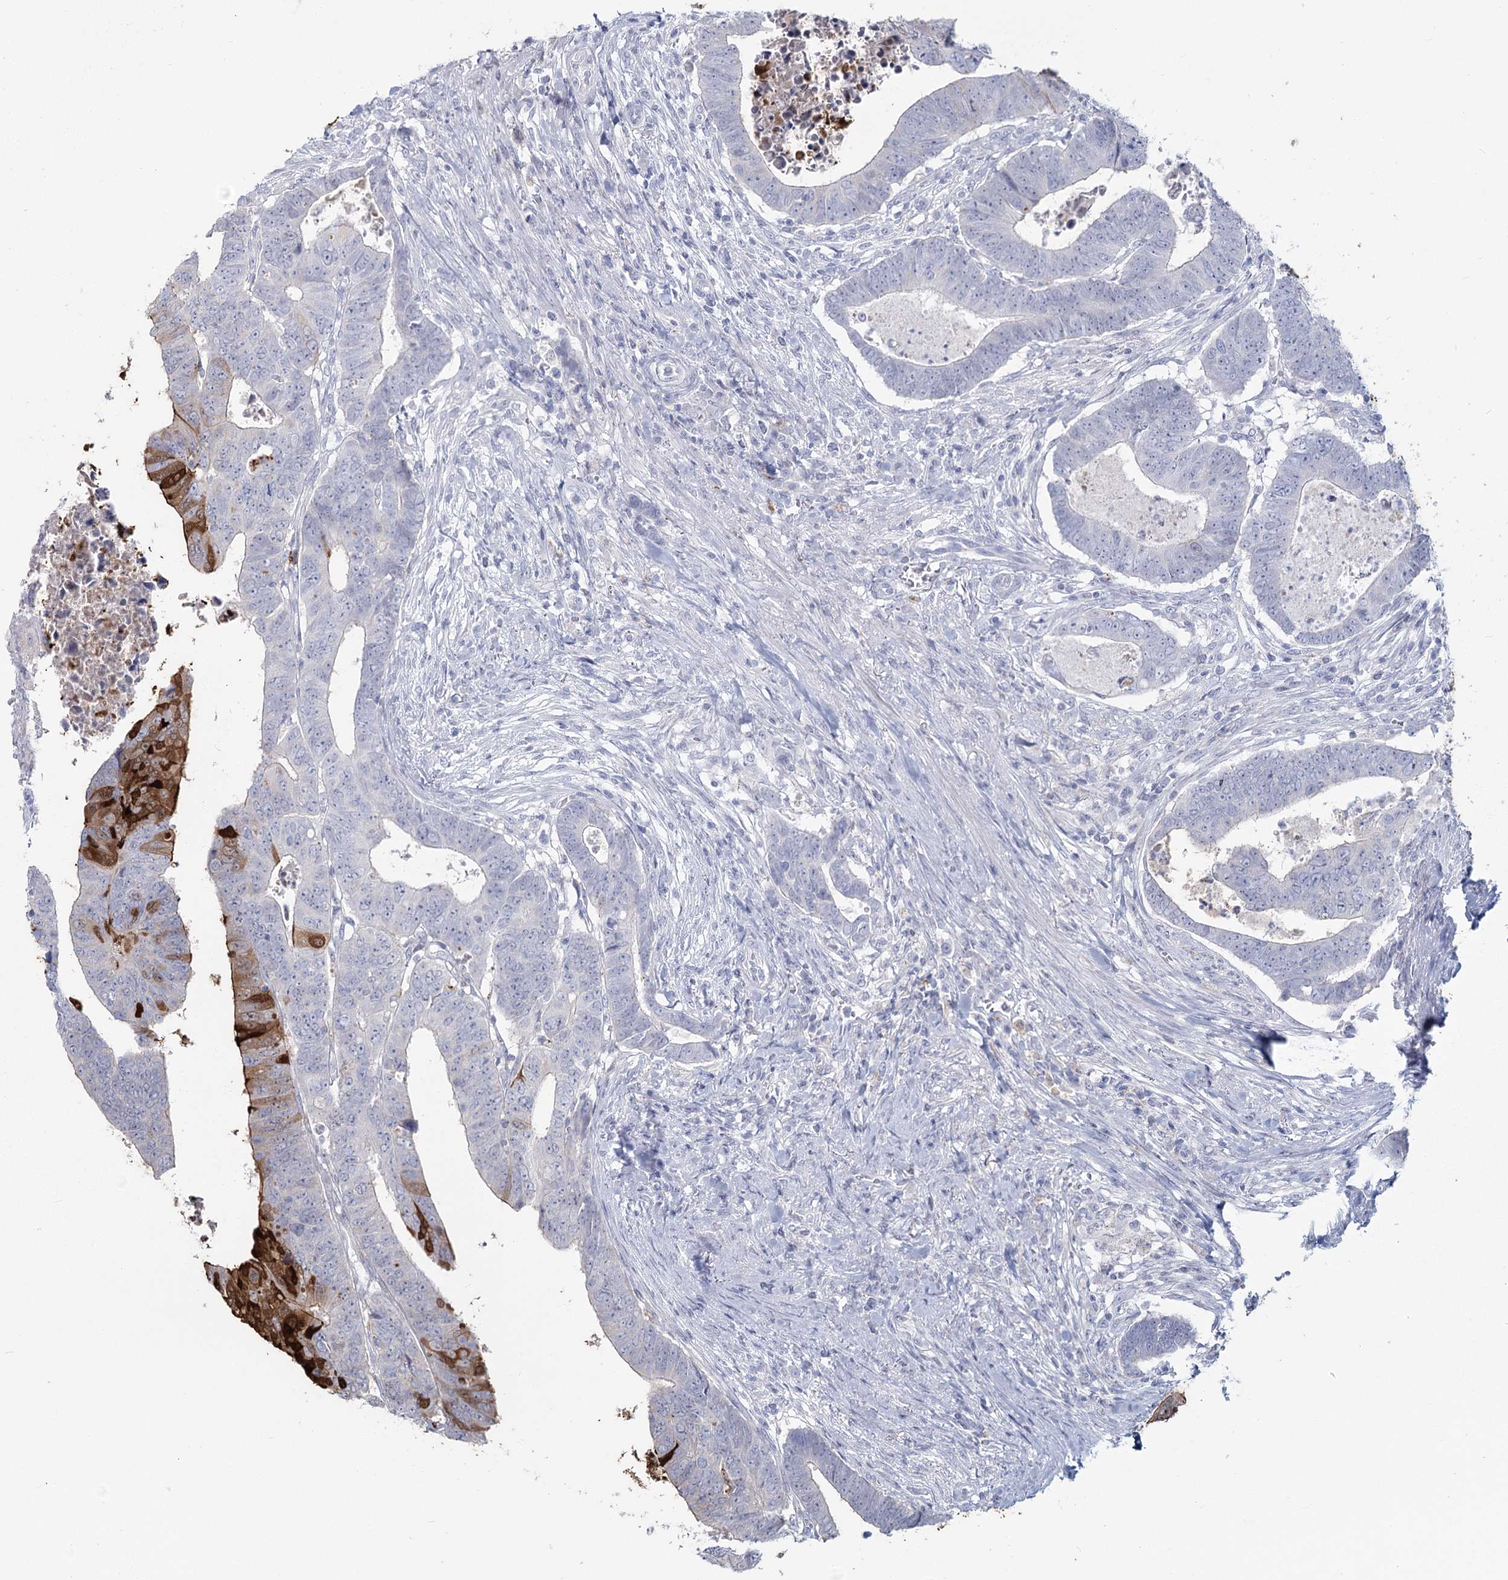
{"staining": {"intensity": "strong", "quantity": "<25%", "location": "cytoplasmic/membranous"}, "tissue": "colorectal cancer", "cell_type": "Tumor cells", "image_type": "cancer", "snomed": [{"axis": "morphology", "description": "Normal tissue, NOS"}, {"axis": "morphology", "description": "Adenocarcinoma, NOS"}, {"axis": "topography", "description": "Rectum"}], "caption": "A medium amount of strong cytoplasmic/membranous staining is seen in about <25% of tumor cells in colorectal cancer tissue.", "gene": "SLC6A19", "patient": {"sex": "female", "age": 65}}